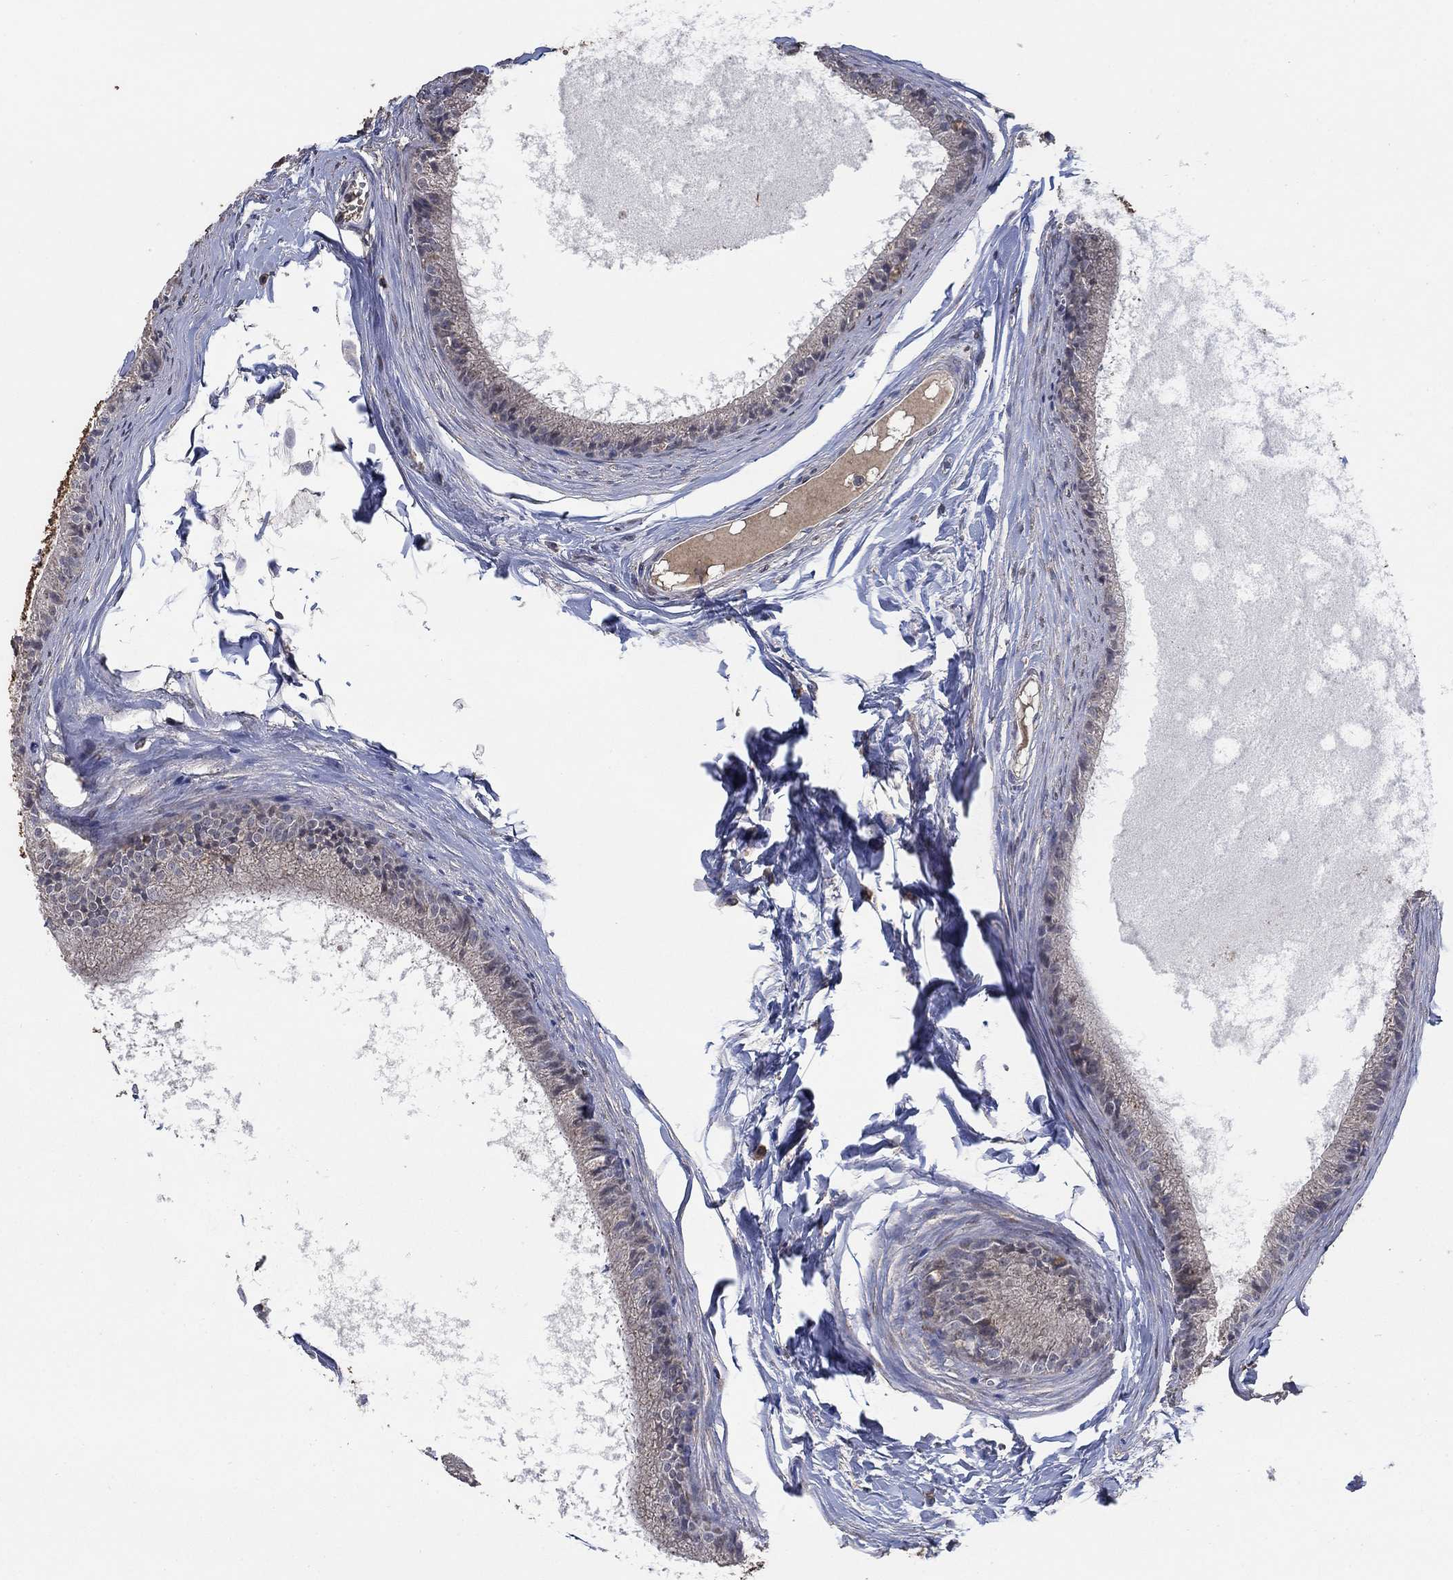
{"staining": {"intensity": "weak", "quantity": "25%-75%", "location": "cytoplasmic/membranous"}, "tissue": "epididymis", "cell_type": "Glandular cells", "image_type": "normal", "snomed": [{"axis": "morphology", "description": "Normal tissue, NOS"}, {"axis": "topography", "description": "Epididymis"}], "caption": "Immunohistochemistry of unremarkable human epididymis demonstrates low levels of weak cytoplasmic/membranous expression in about 25%-75% of glandular cells. (IHC, brightfield microscopy, high magnification).", "gene": "MRPS24", "patient": {"sex": "male", "age": 51}}